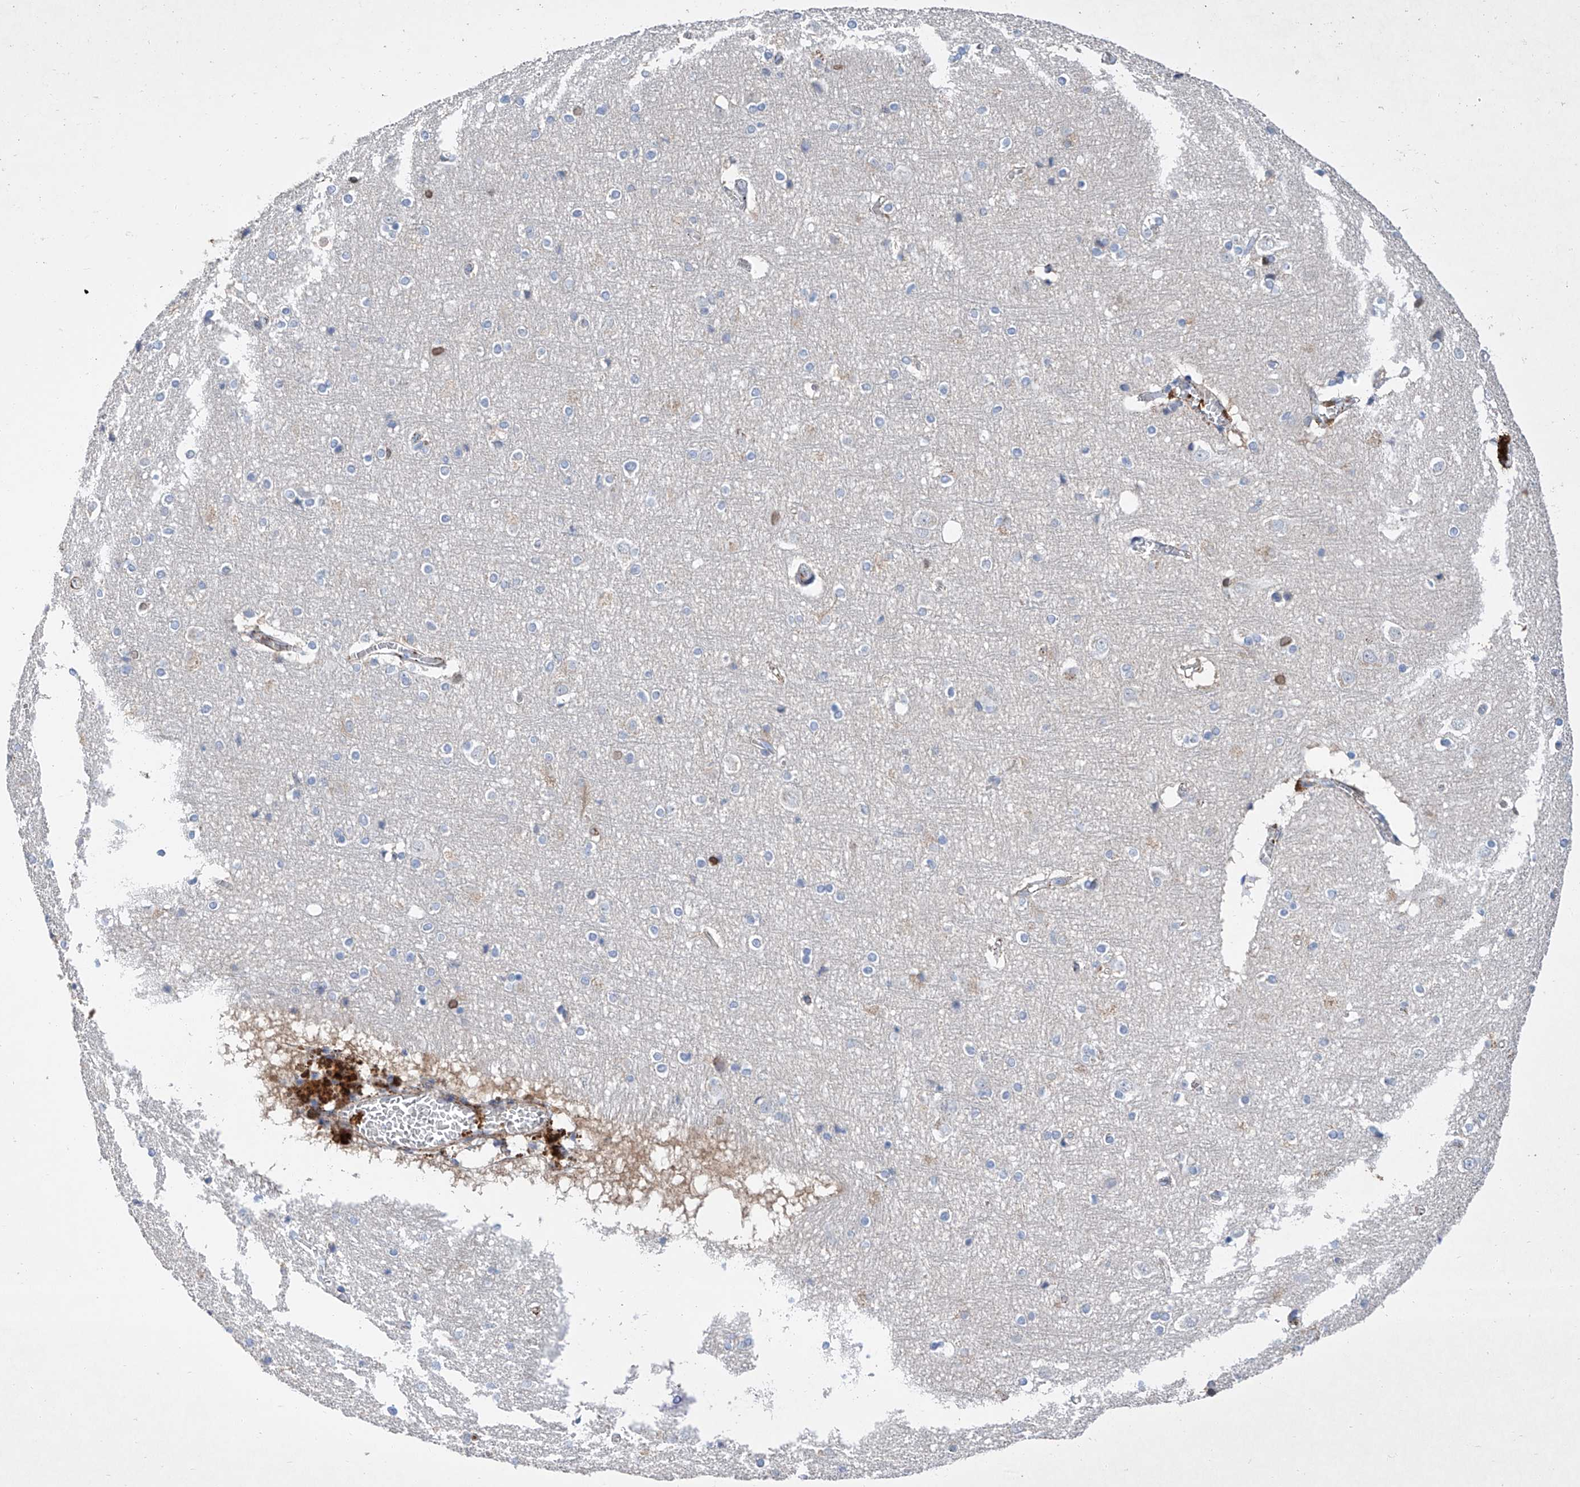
{"staining": {"intensity": "weak", "quantity": "<25%", "location": "cytoplasmic/membranous"}, "tissue": "cerebral cortex", "cell_type": "Endothelial cells", "image_type": "normal", "snomed": [{"axis": "morphology", "description": "Normal tissue, NOS"}, {"axis": "topography", "description": "Cerebral cortex"}], "caption": "A high-resolution image shows immunohistochemistry (IHC) staining of normal cerebral cortex, which shows no significant staining in endothelial cells.", "gene": "GPT", "patient": {"sex": "male", "age": 54}}